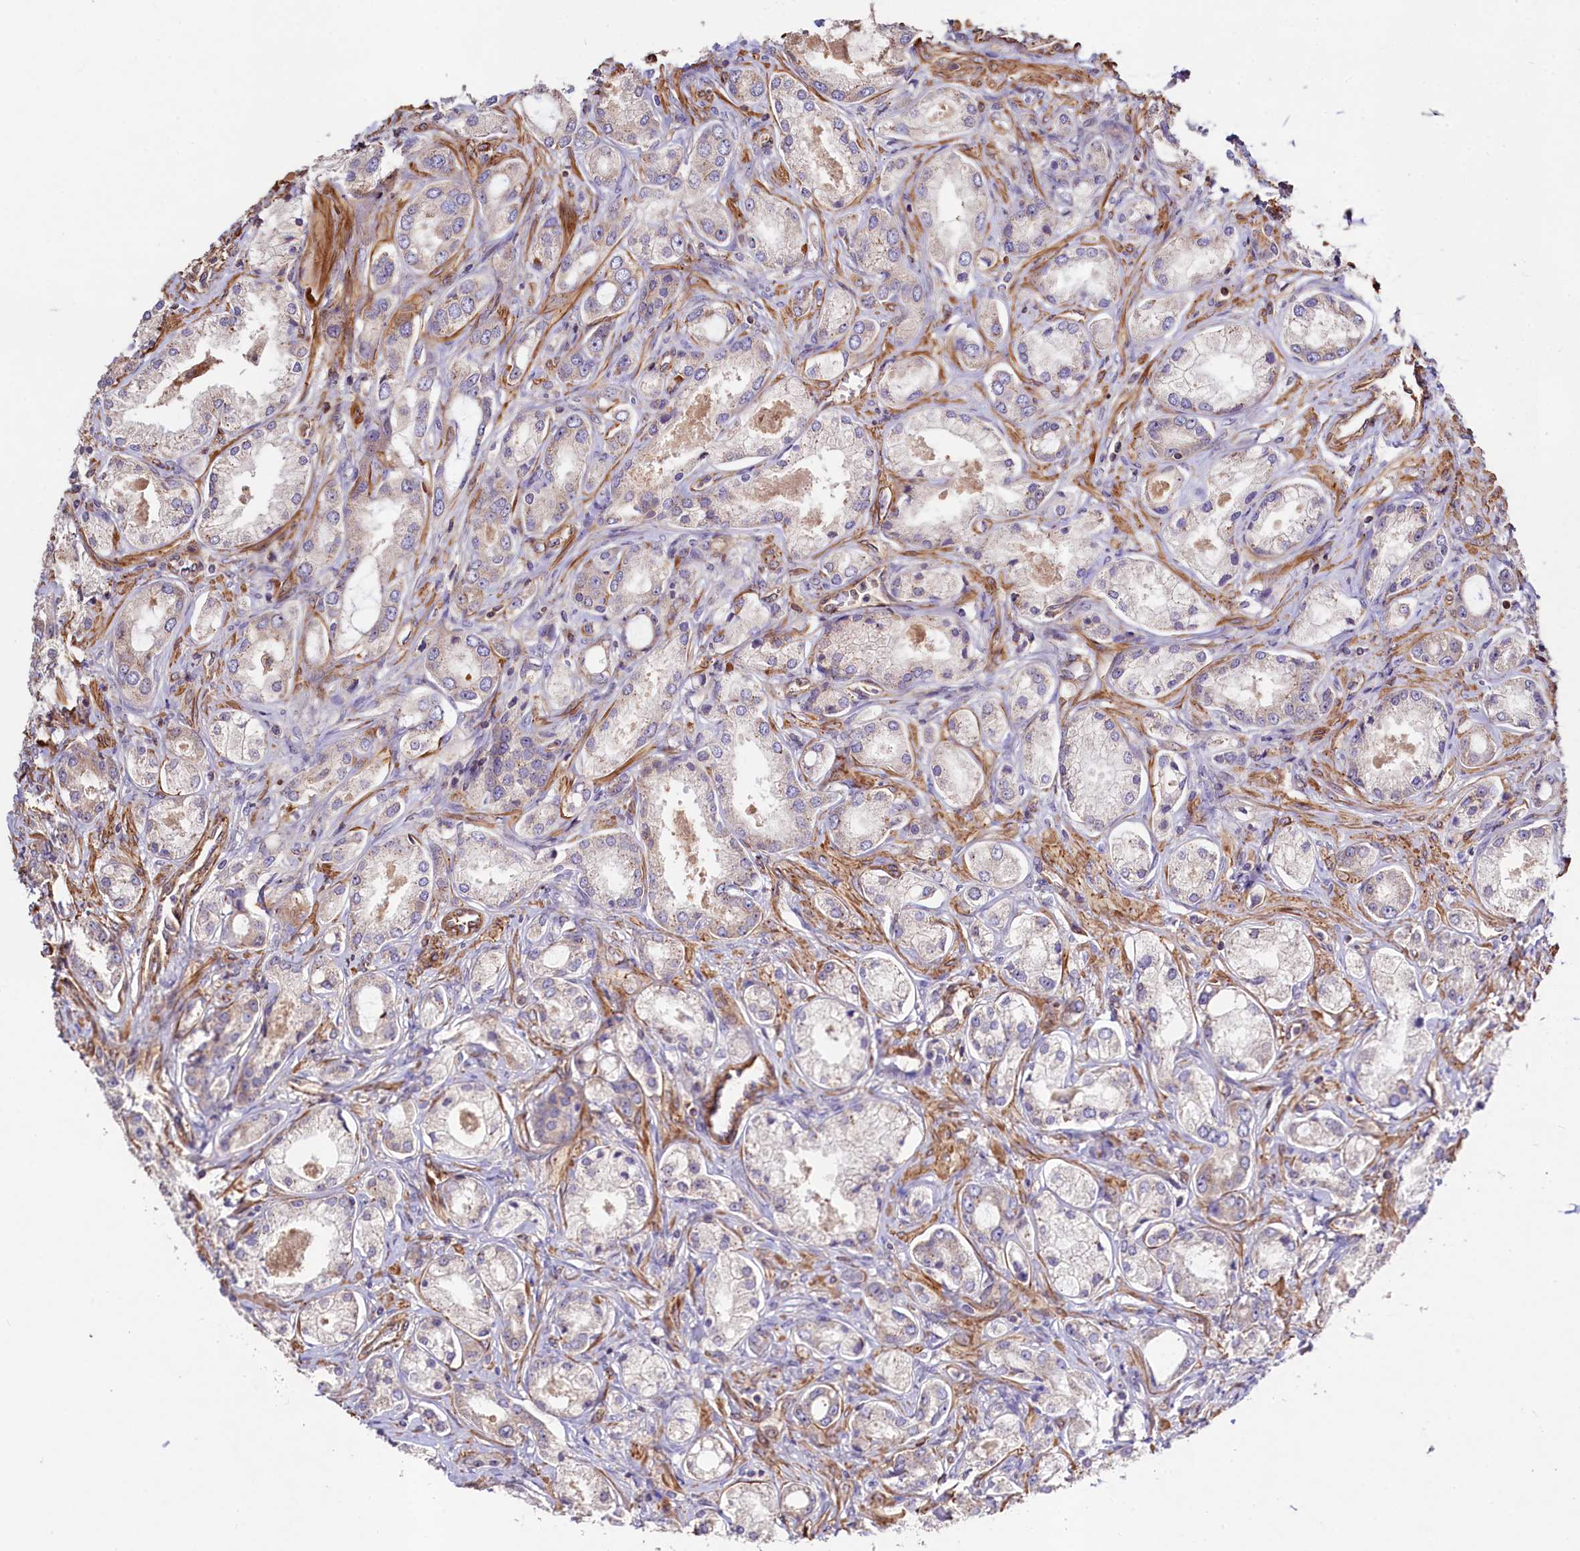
{"staining": {"intensity": "negative", "quantity": "none", "location": "none"}, "tissue": "prostate cancer", "cell_type": "Tumor cells", "image_type": "cancer", "snomed": [{"axis": "morphology", "description": "Adenocarcinoma, Low grade"}, {"axis": "topography", "description": "Prostate"}], "caption": "This is a image of IHC staining of prostate adenocarcinoma (low-grade), which shows no positivity in tumor cells.", "gene": "KLHDC4", "patient": {"sex": "male", "age": 68}}